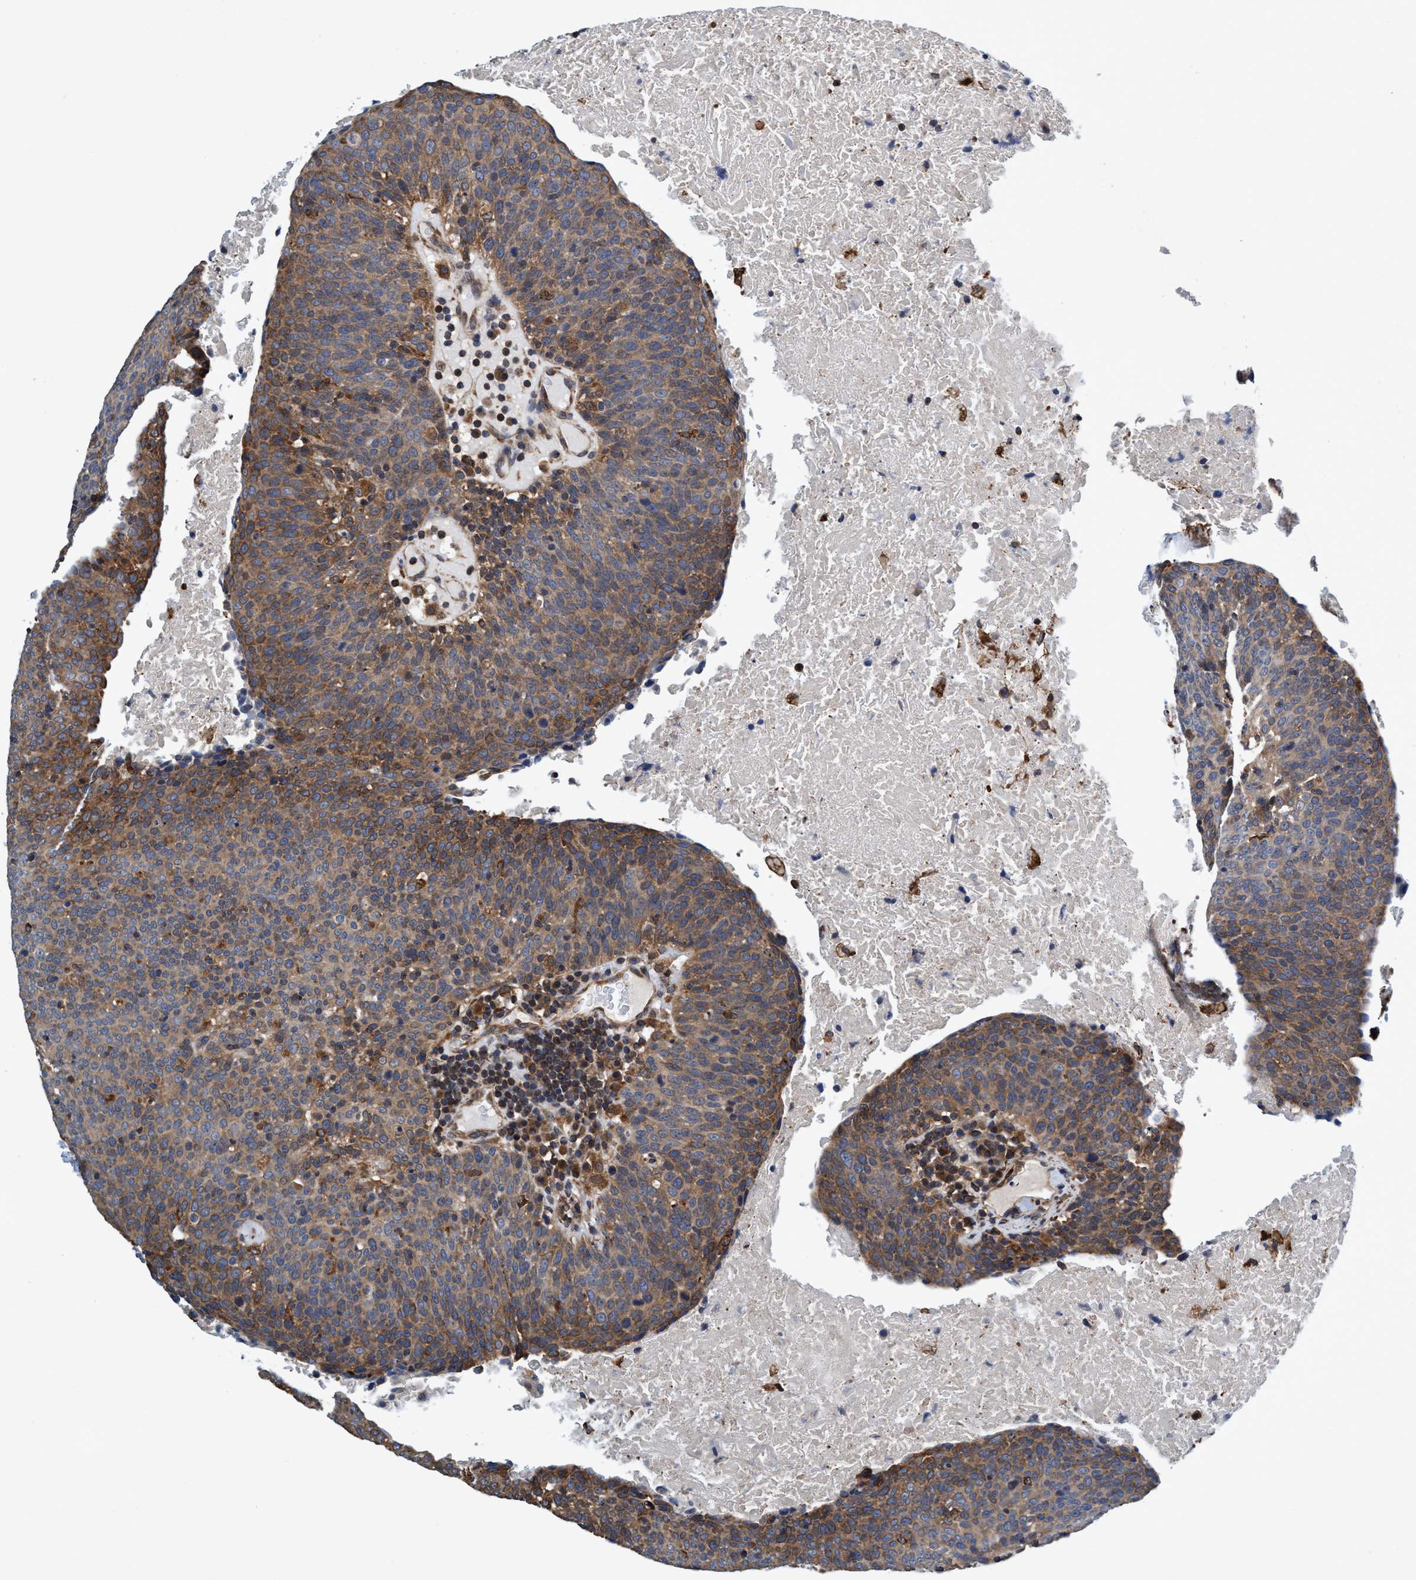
{"staining": {"intensity": "moderate", "quantity": ">75%", "location": "cytoplasmic/membranous"}, "tissue": "head and neck cancer", "cell_type": "Tumor cells", "image_type": "cancer", "snomed": [{"axis": "morphology", "description": "Squamous cell carcinoma, NOS"}, {"axis": "morphology", "description": "Squamous cell carcinoma, metastatic, NOS"}, {"axis": "topography", "description": "Lymph node"}, {"axis": "topography", "description": "Head-Neck"}], "caption": "Protein staining displays moderate cytoplasmic/membranous staining in about >75% of tumor cells in metastatic squamous cell carcinoma (head and neck).", "gene": "CALCOCO2", "patient": {"sex": "male", "age": 62}}